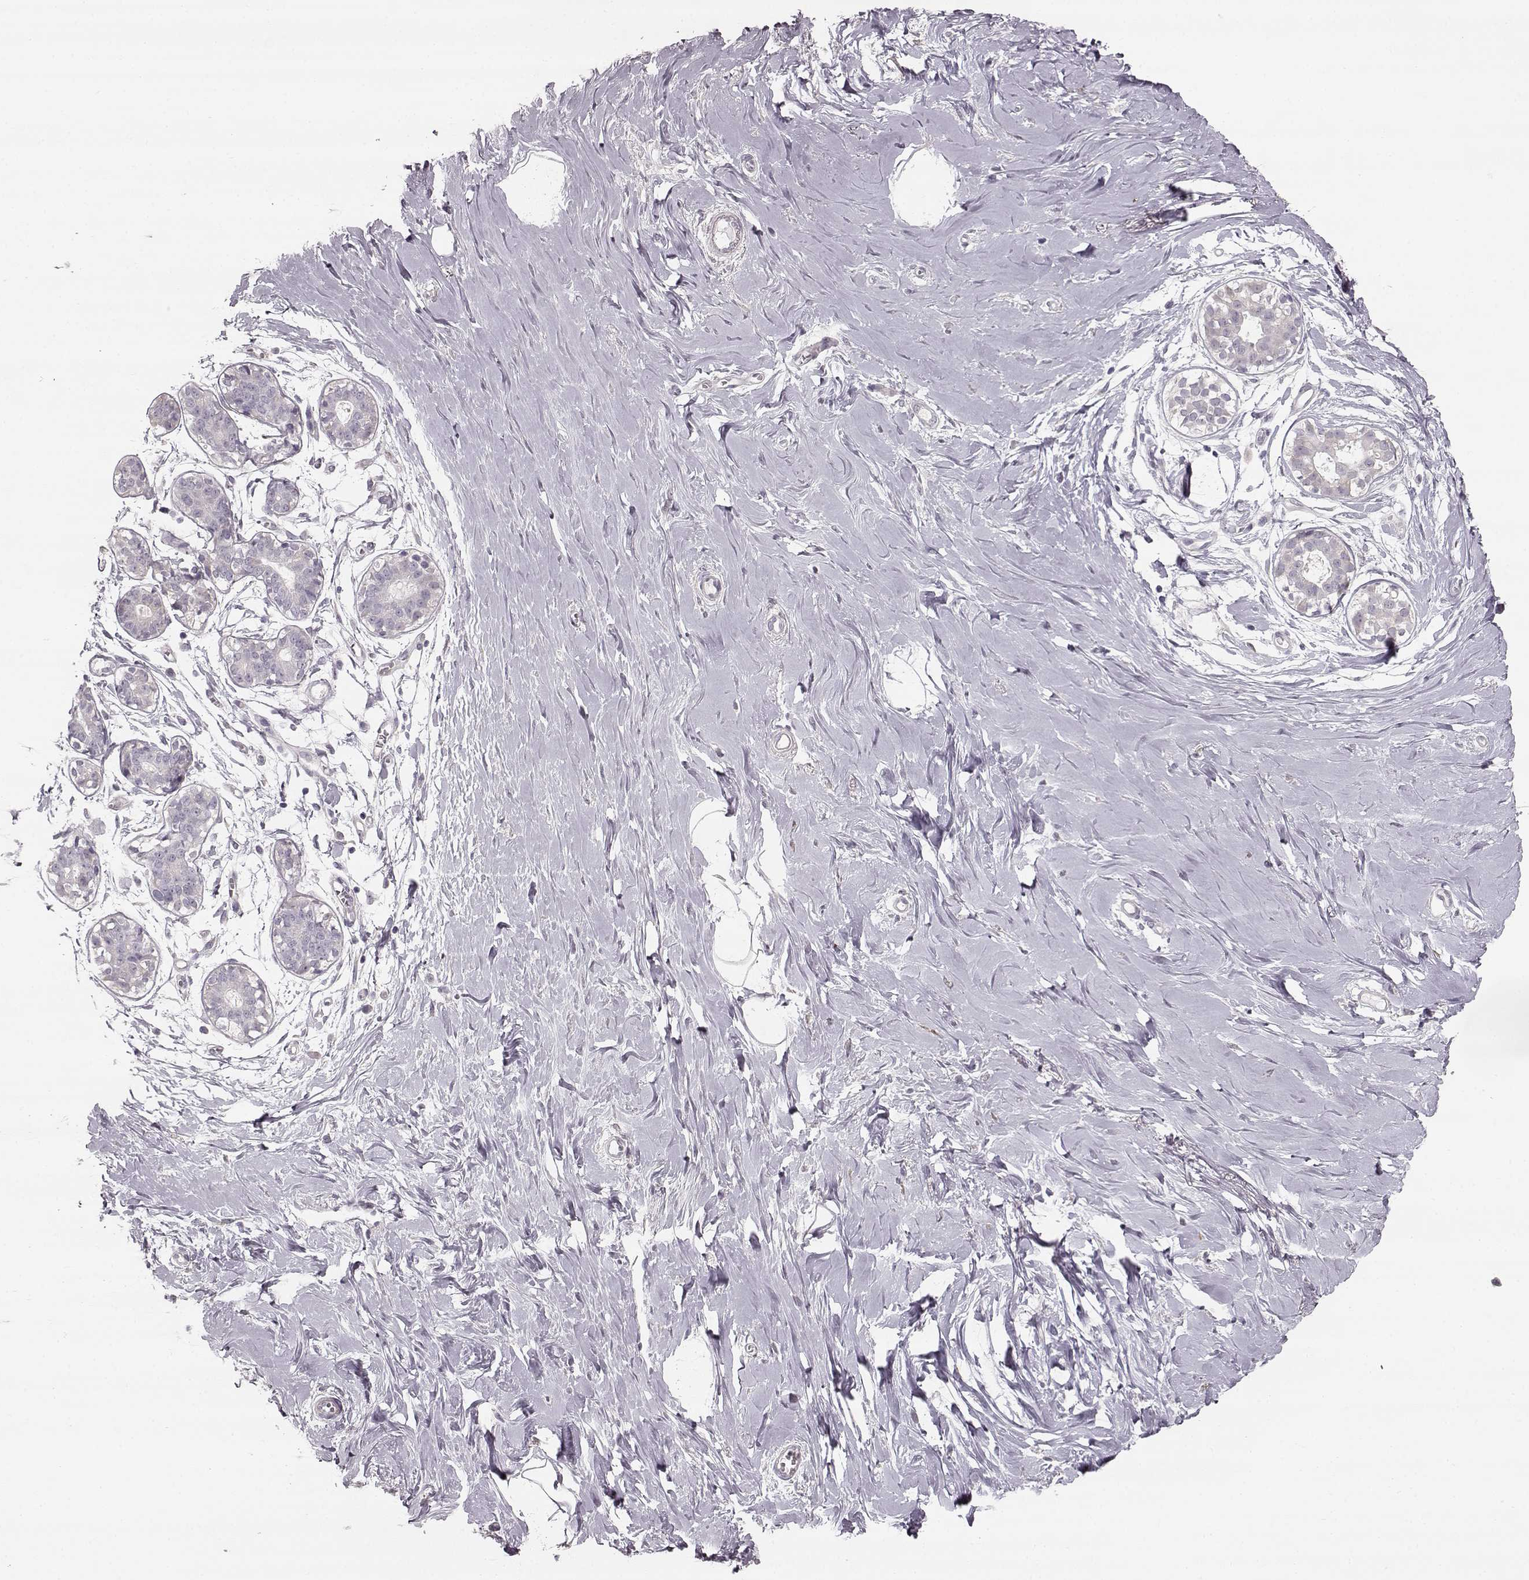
{"staining": {"intensity": "negative", "quantity": "none", "location": "none"}, "tissue": "breast", "cell_type": "Adipocytes", "image_type": "normal", "snomed": [{"axis": "morphology", "description": "Normal tissue, NOS"}, {"axis": "topography", "description": "Breast"}], "caption": "The image exhibits no significant staining in adipocytes of breast. (DAB (3,3'-diaminobenzidine) IHC with hematoxylin counter stain).", "gene": "MAP6D1", "patient": {"sex": "female", "age": 49}}